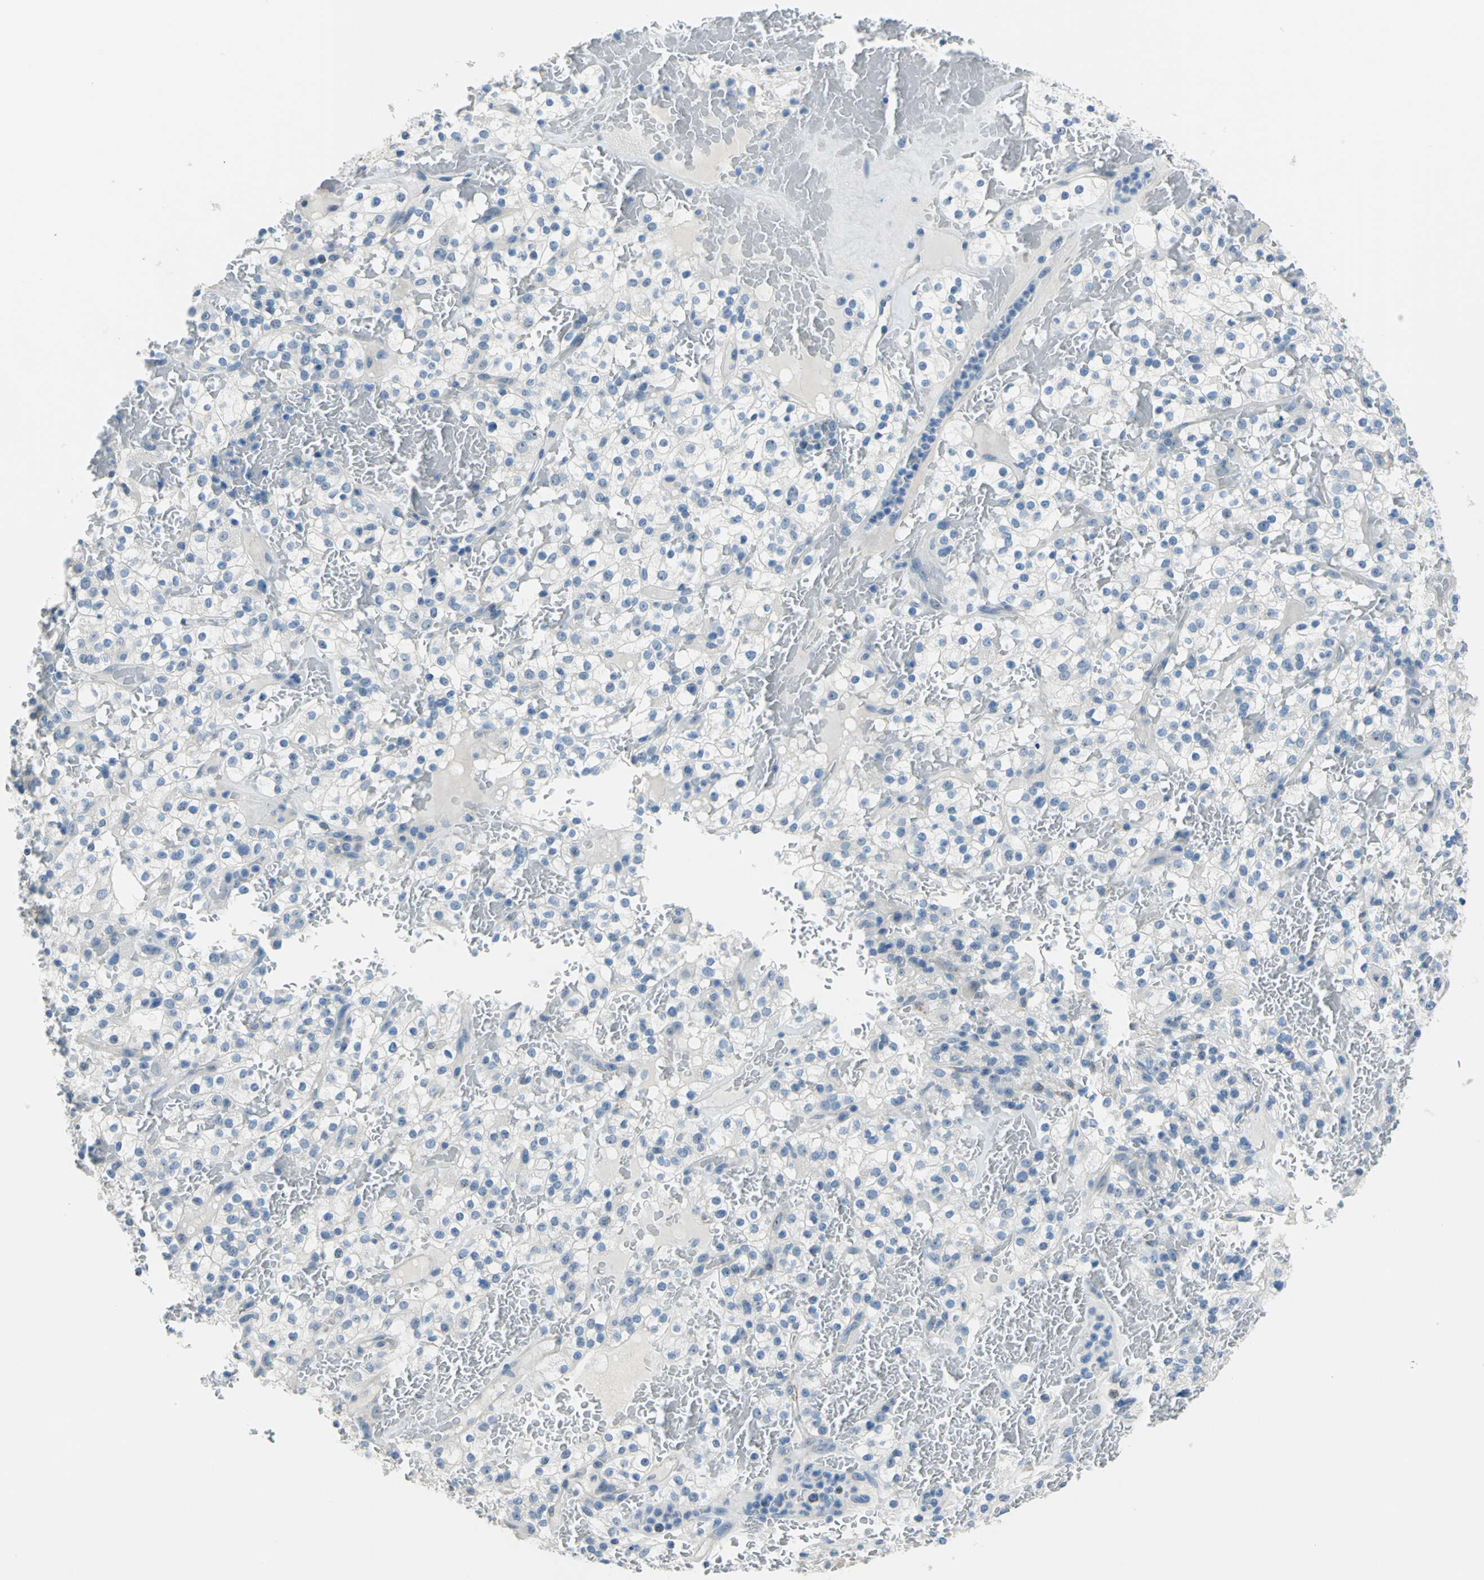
{"staining": {"intensity": "negative", "quantity": "none", "location": "none"}, "tissue": "renal cancer", "cell_type": "Tumor cells", "image_type": "cancer", "snomed": [{"axis": "morphology", "description": "Normal tissue, NOS"}, {"axis": "morphology", "description": "Adenocarcinoma, NOS"}, {"axis": "topography", "description": "Kidney"}], "caption": "There is no significant expression in tumor cells of renal cancer (adenocarcinoma).", "gene": "MUC4", "patient": {"sex": "female", "age": 72}}